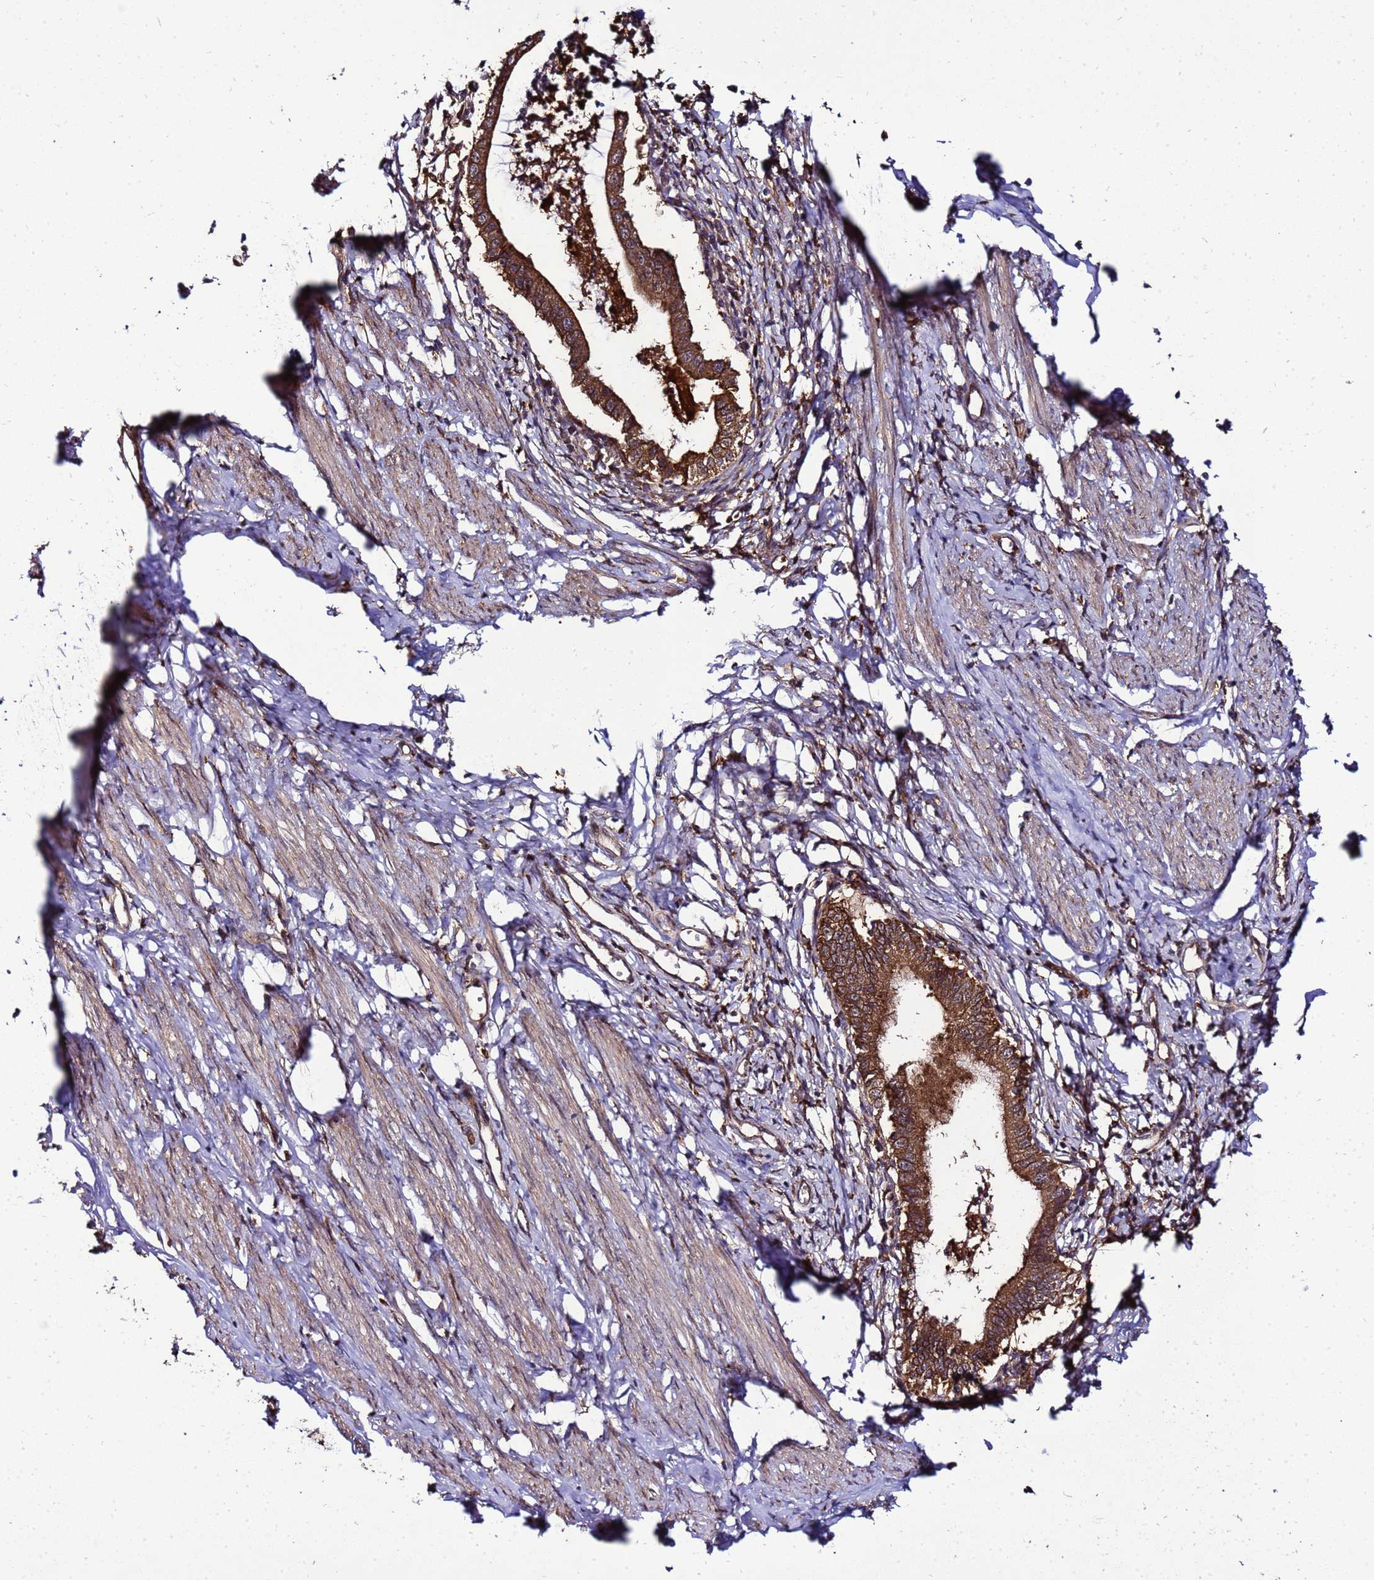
{"staining": {"intensity": "strong", "quantity": ">75%", "location": "cytoplasmic/membranous"}, "tissue": "cervical cancer", "cell_type": "Tumor cells", "image_type": "cancer", "snomed": [{"axis": "morphology", "description": "Adenocarcinoma, NOS"}, {"axis": "topography", "description": "Cervix"}], "caption": "A brown stain shows strong cytoplasmic/membranous expression of a protein in adenocarcinoma (cervical) tumor cells.", "gene": "TRABD", "patient": {"sex": "female", "age": 36}}